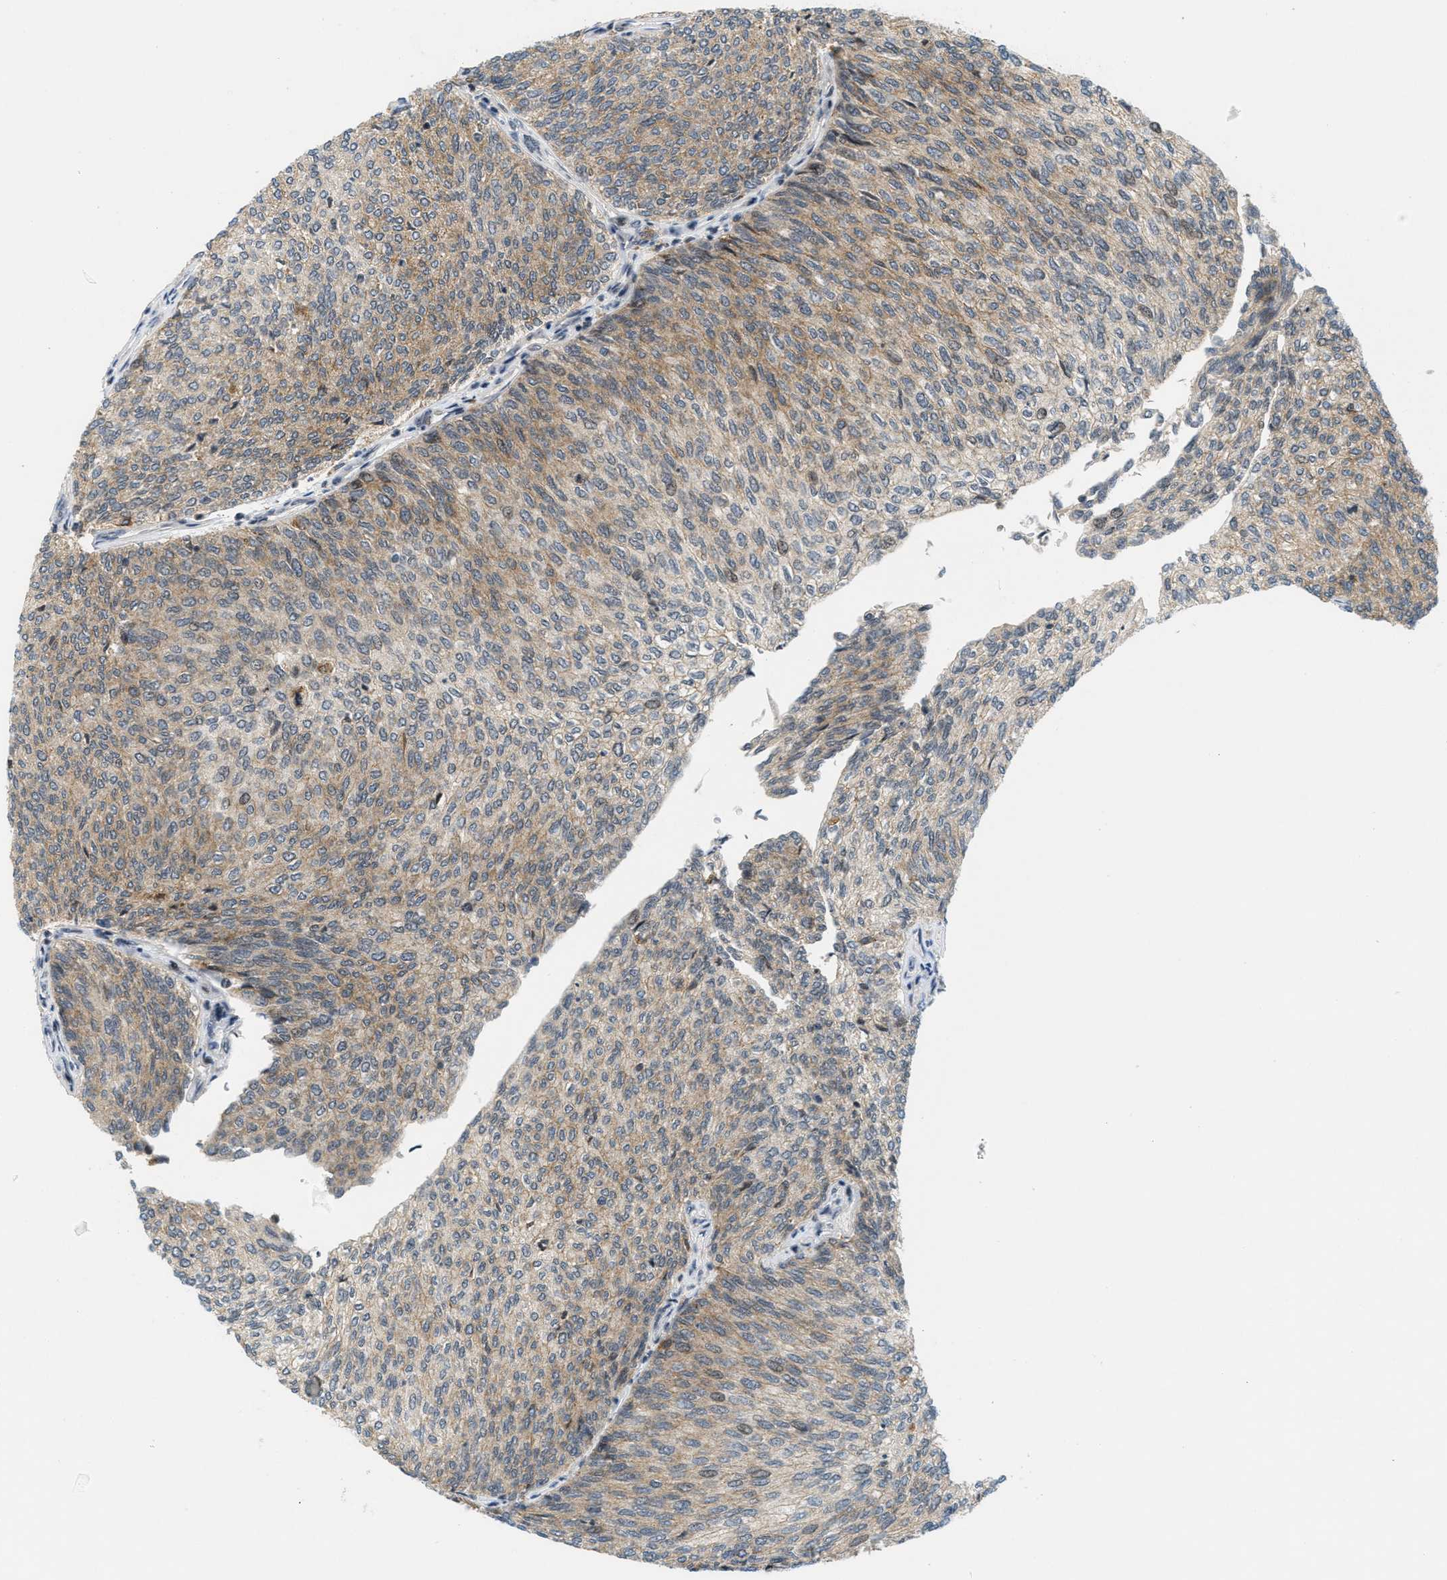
{"staining": {"intensity": "moderate", "quantity": "25%-75%", "location": "cytoplasmic/membranous"}, "tissue": "urothelial cancer", "cell_type": "Tumor cells", "image_type": "cancer", "snomed": [{"axis": "morphology", "description": "Urothelial carcinoma, Low grade"}, {"axis": "topography", "description": "Urinary bladder"}], "caption": "Low-grade urothelial carcinoma was stained to show a protein in brown. There is medium levels of moderate cytoplasmic/membranous expression in approximately 25%-75% of tumor cells.", "gene": "ING1", "patient": {"sex": "female", "age": 79}}